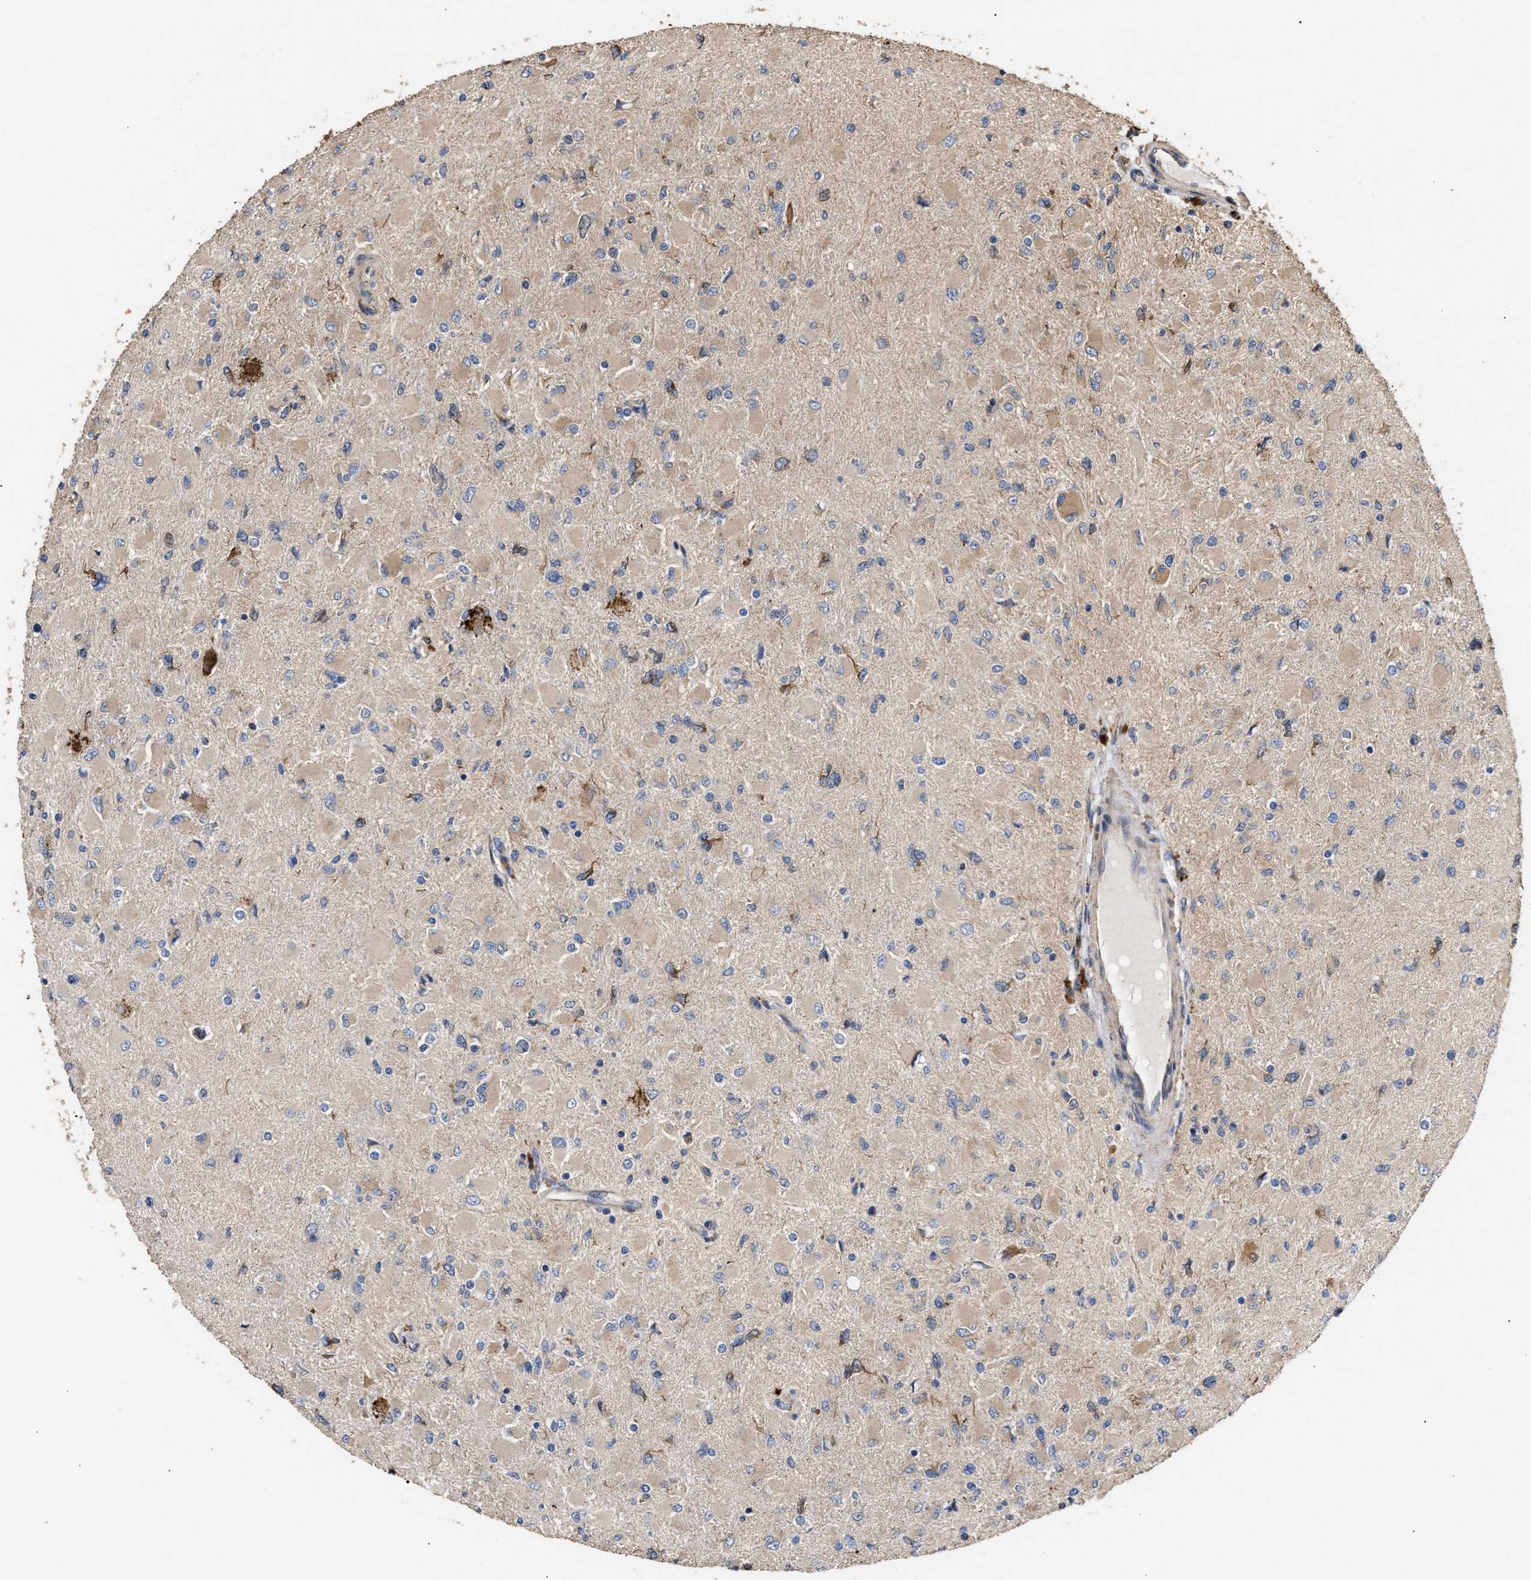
{"staining": {"intensity": "negative", "quantity": "none", "location": "none"}, "tissue": "glioma", "cell_type": "Tumor cells", "image_type": "cancer", "snomed": [{"axis": "morphology", "description": "Glioma, malignant, High grade"}, {"axis": "topography", "description": "Cerebral cortex"}], "caption": "Immunohistochemistry (IHC) micrograph of malignant high-grade glioma stained for a protein (brown), which demonstrates no positivity in tumor cells. Brightfield microscopy of immunohistochemistry stained with DAB (brown) and hematoxylin (blue), captured at high magnification.", "gene": "GOSR1", "patient": {"sex": "female", "age": 36}}